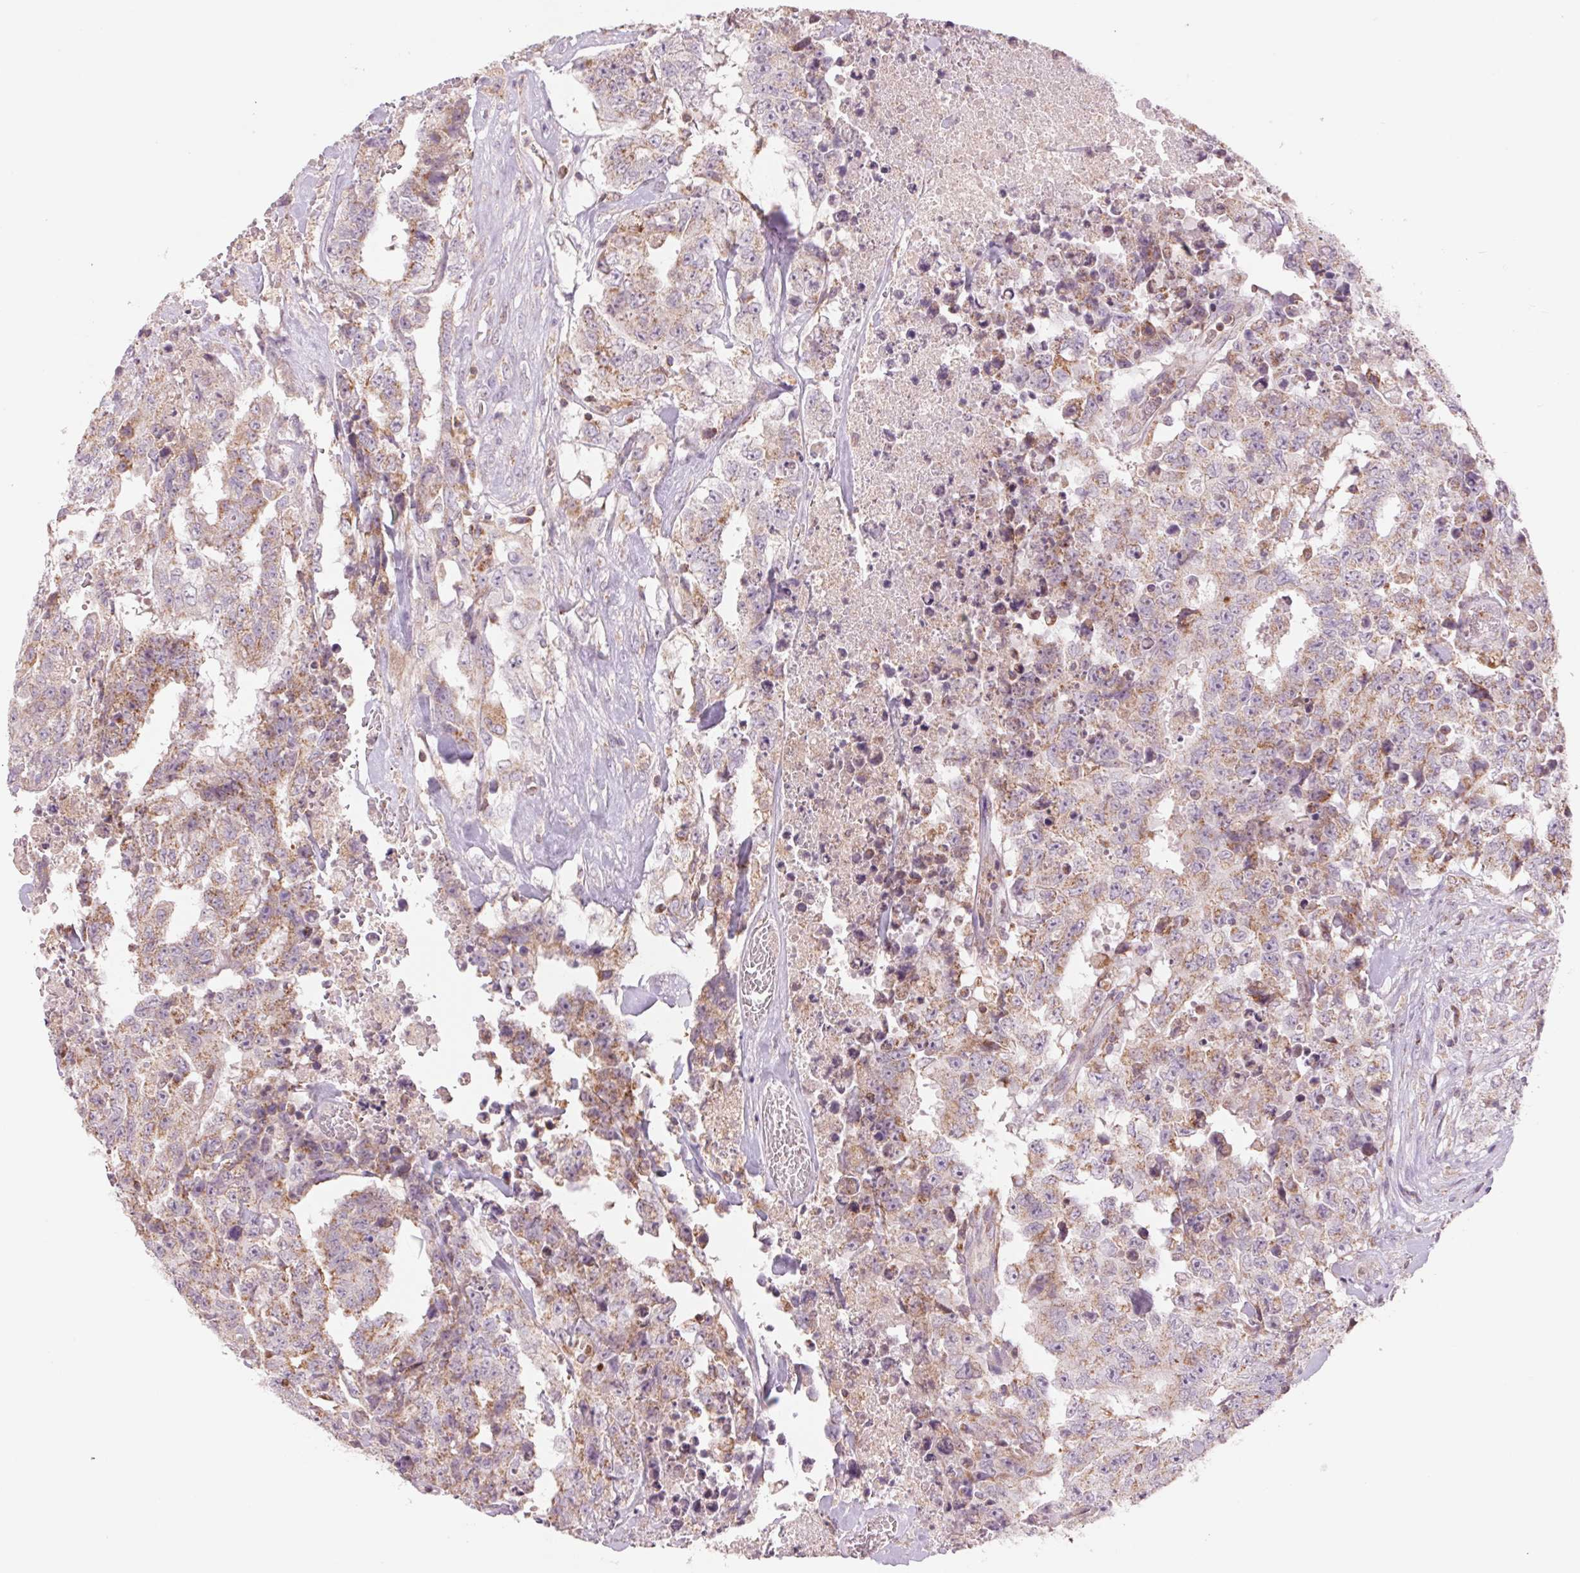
{"staining": {"intensity": "moderate", "quantity": ">75%", "location": "cytoplasmic/membranous"}, "tissue": "testis cancer", "cell_type": "Tumor cells", "image_type": "cancer", "snomed": [{"axis": "morphology", "description": "Carcinoma, Embryonal, NOS"}, {"axis": "topography", "description": "Testis"}], "caption": "An image of human testis cancer (embryonal carcinoma) stained for a protein displays moderate cytoplasmic/membranous brown staining in tumor cells.", "gene": "COX6A1", "patient": {"sex": "male", "age": 24}}